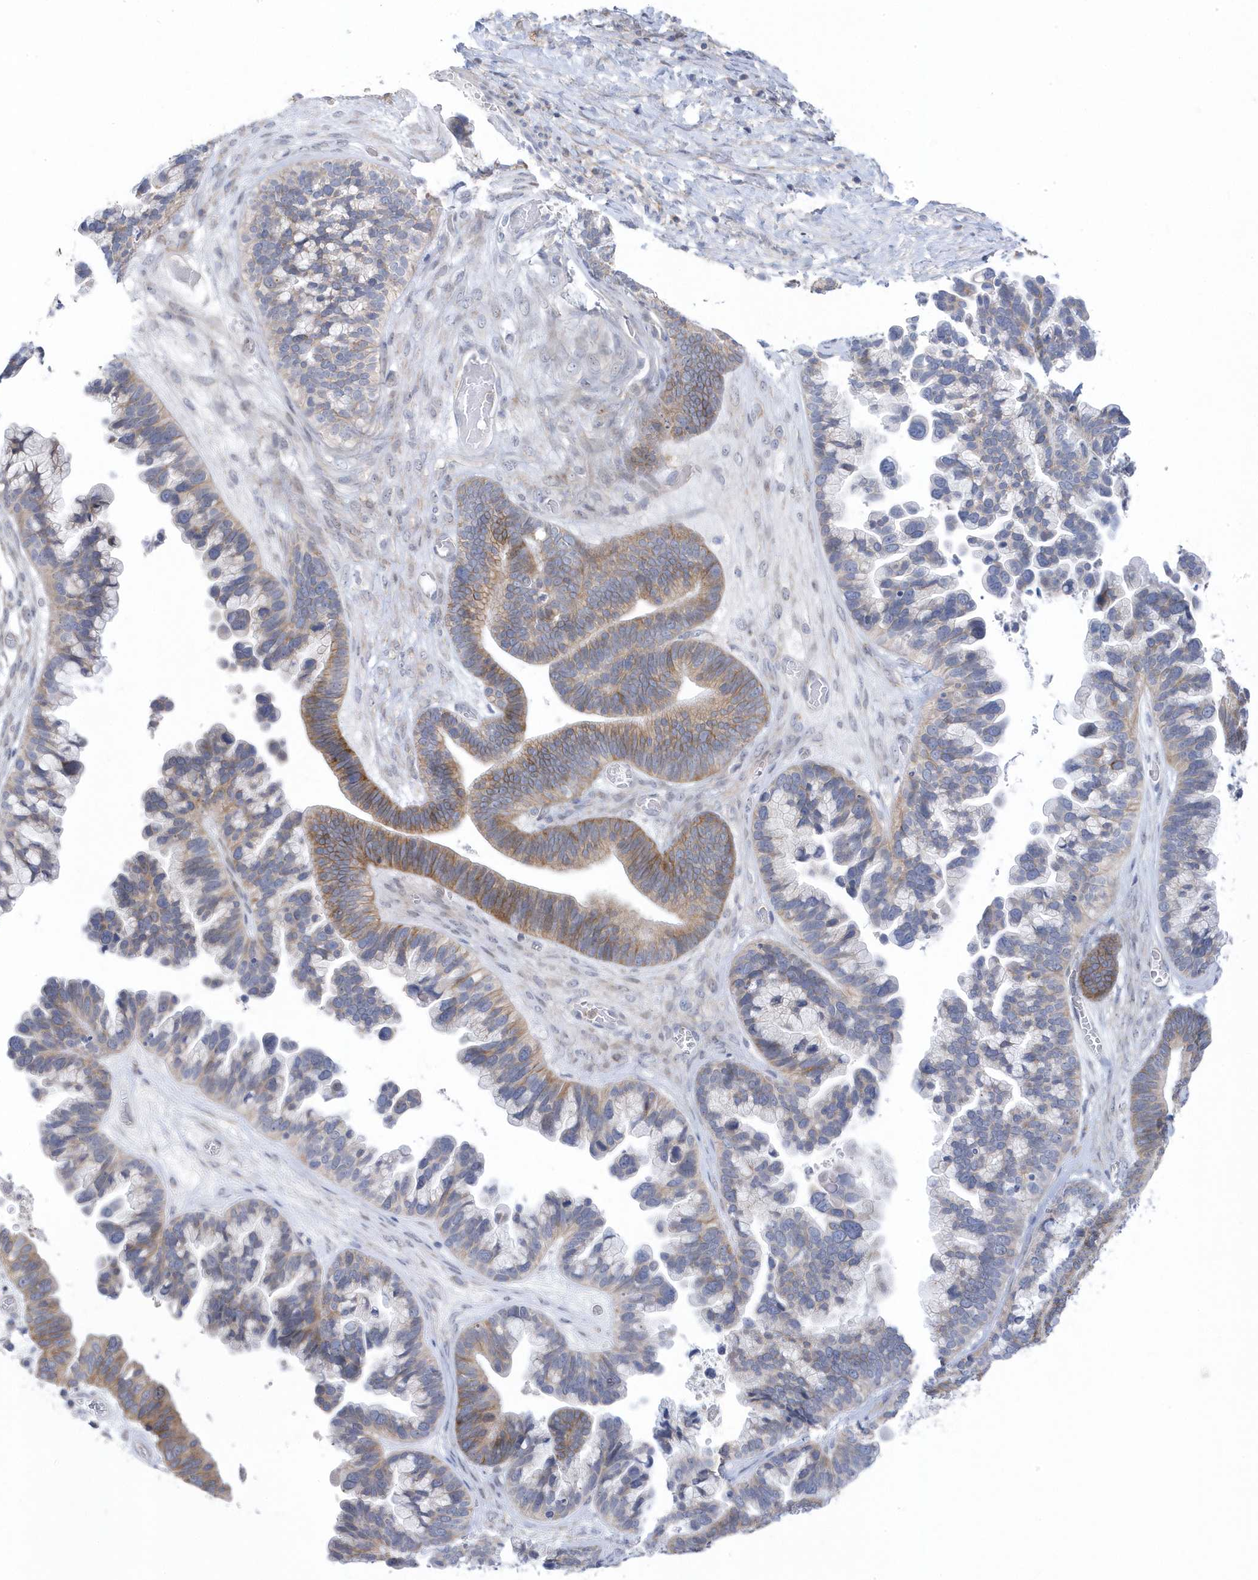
{"staining": {"intensity": "moderate", "quantity": "<25%", "location": "cytoplasmic/membranous"}, "tissue": "ovarian cancer", "cell_type": "Tumor cells", "image_type": "cancer", "snomed": [{"axis": "morphology", "description": "Cystadenocarcinoma, serous, NOS"}, {"axis": "topography", "description": "Ovary"}], "caption": "DAB (3,3'-diaminobenzidine) immunohistochemical staining of human ovarian serous cystadenocarcinoma reveals moderate cytoplasmic/membranous protein staining in approximately <25% of tumor cells.", "gene": "ANAPC1", "patient": {"sex": "female", "age": 56}}